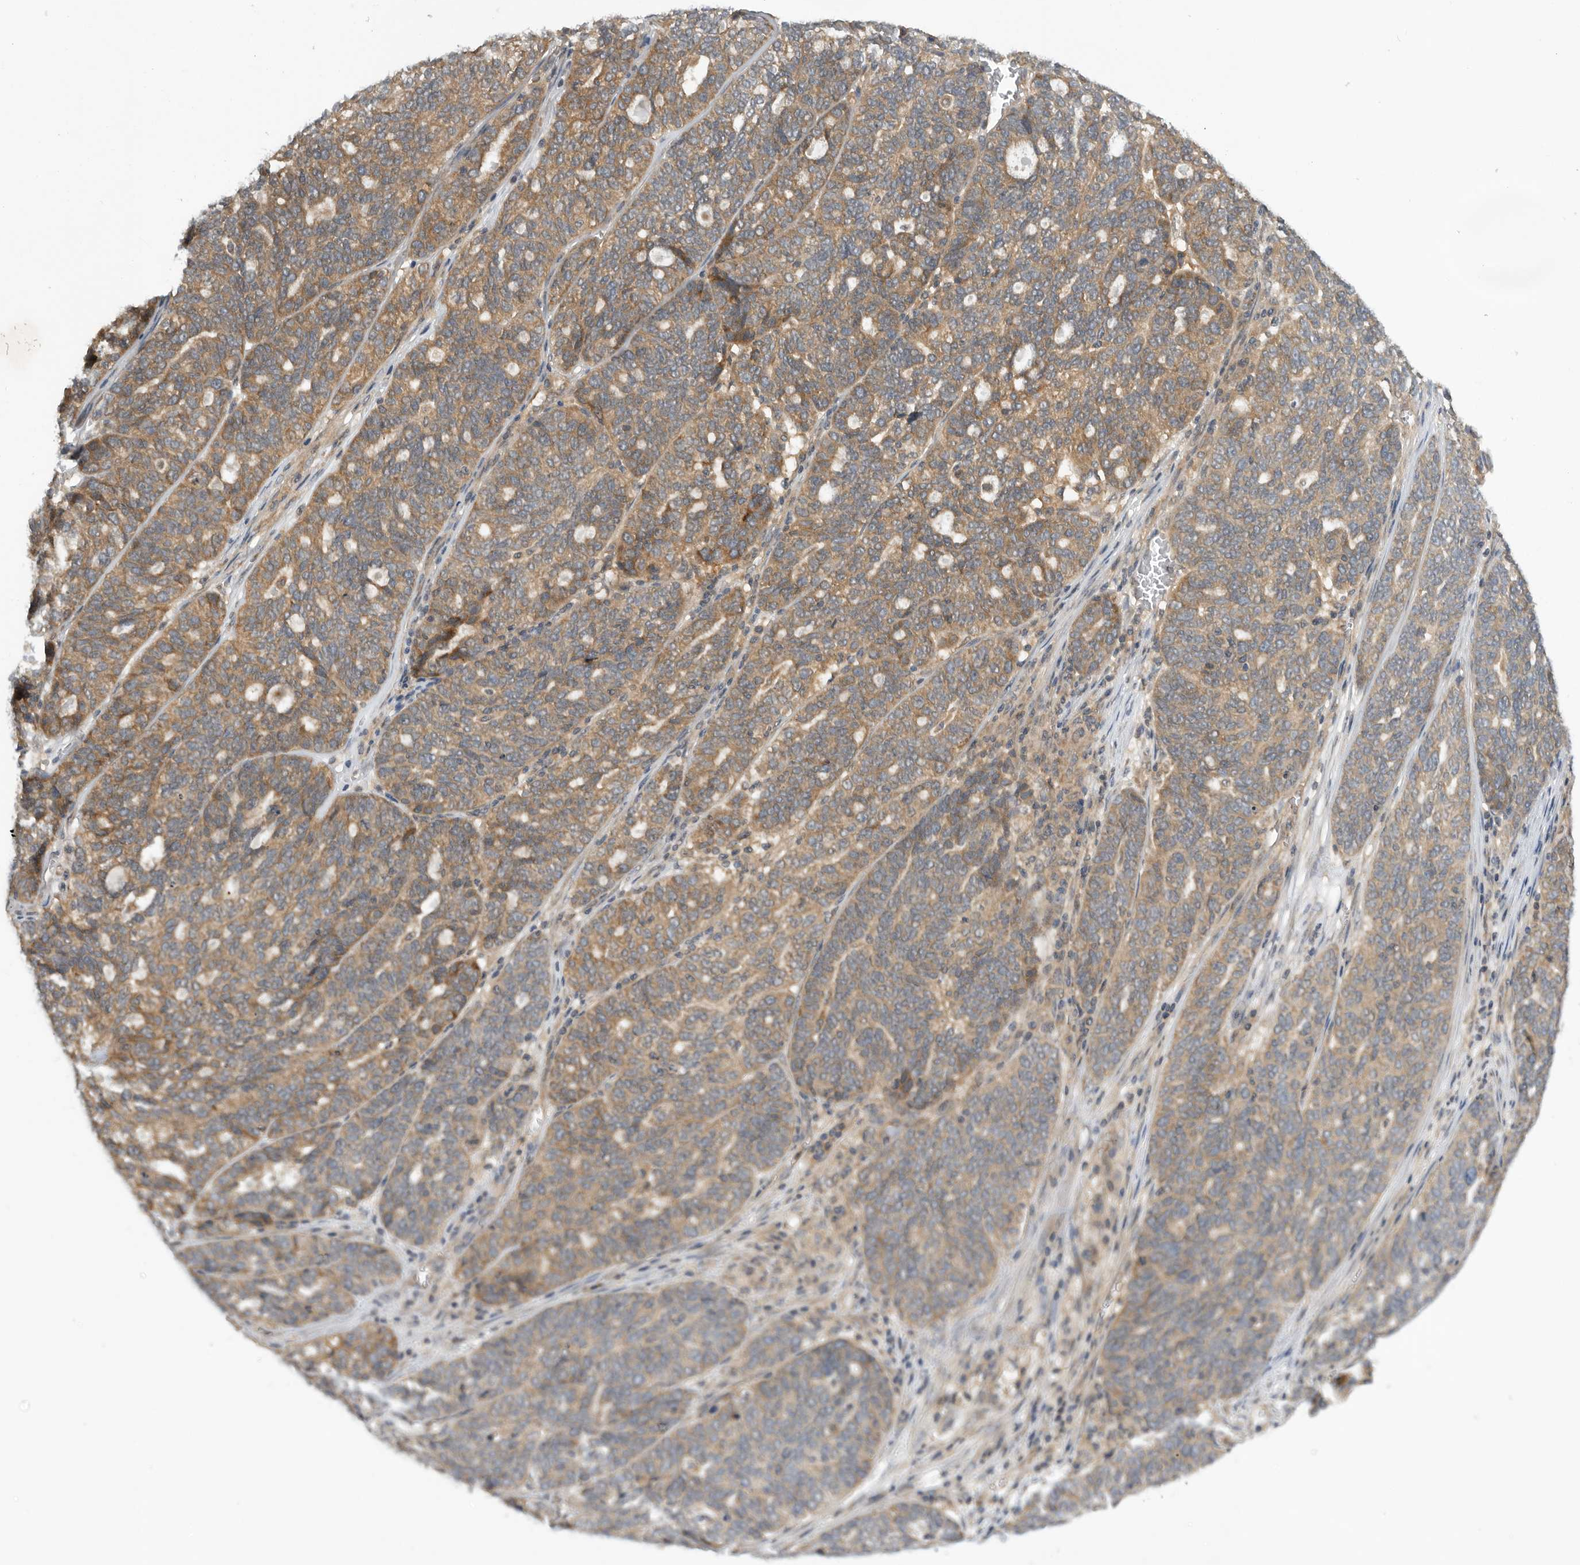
{"staining": {"intensity": "moderate", "quantity": ">75%", "location": "cytoplasmic/membranous"}, "tissue": "ovarian cancer", "cell_type": "Tumor cells", "image_type": "cancer", "snomed": [{"axis": "morphology", "description": "Cystadenocarcinoma, serous, NOS"}, {"axis": "topography", "description": "Ovary"}], "caption": "A histopathology image of serous cystadenocarcinoma (ovarian) stained for a protein reveals moderate cytoplasmic/membranous brown staining in tumor cells. The protein is shown in brown color, while the nuclei are stained blue.", "gene": "AASDHPPT", "patient": {"sex": "female", "age": 59}}